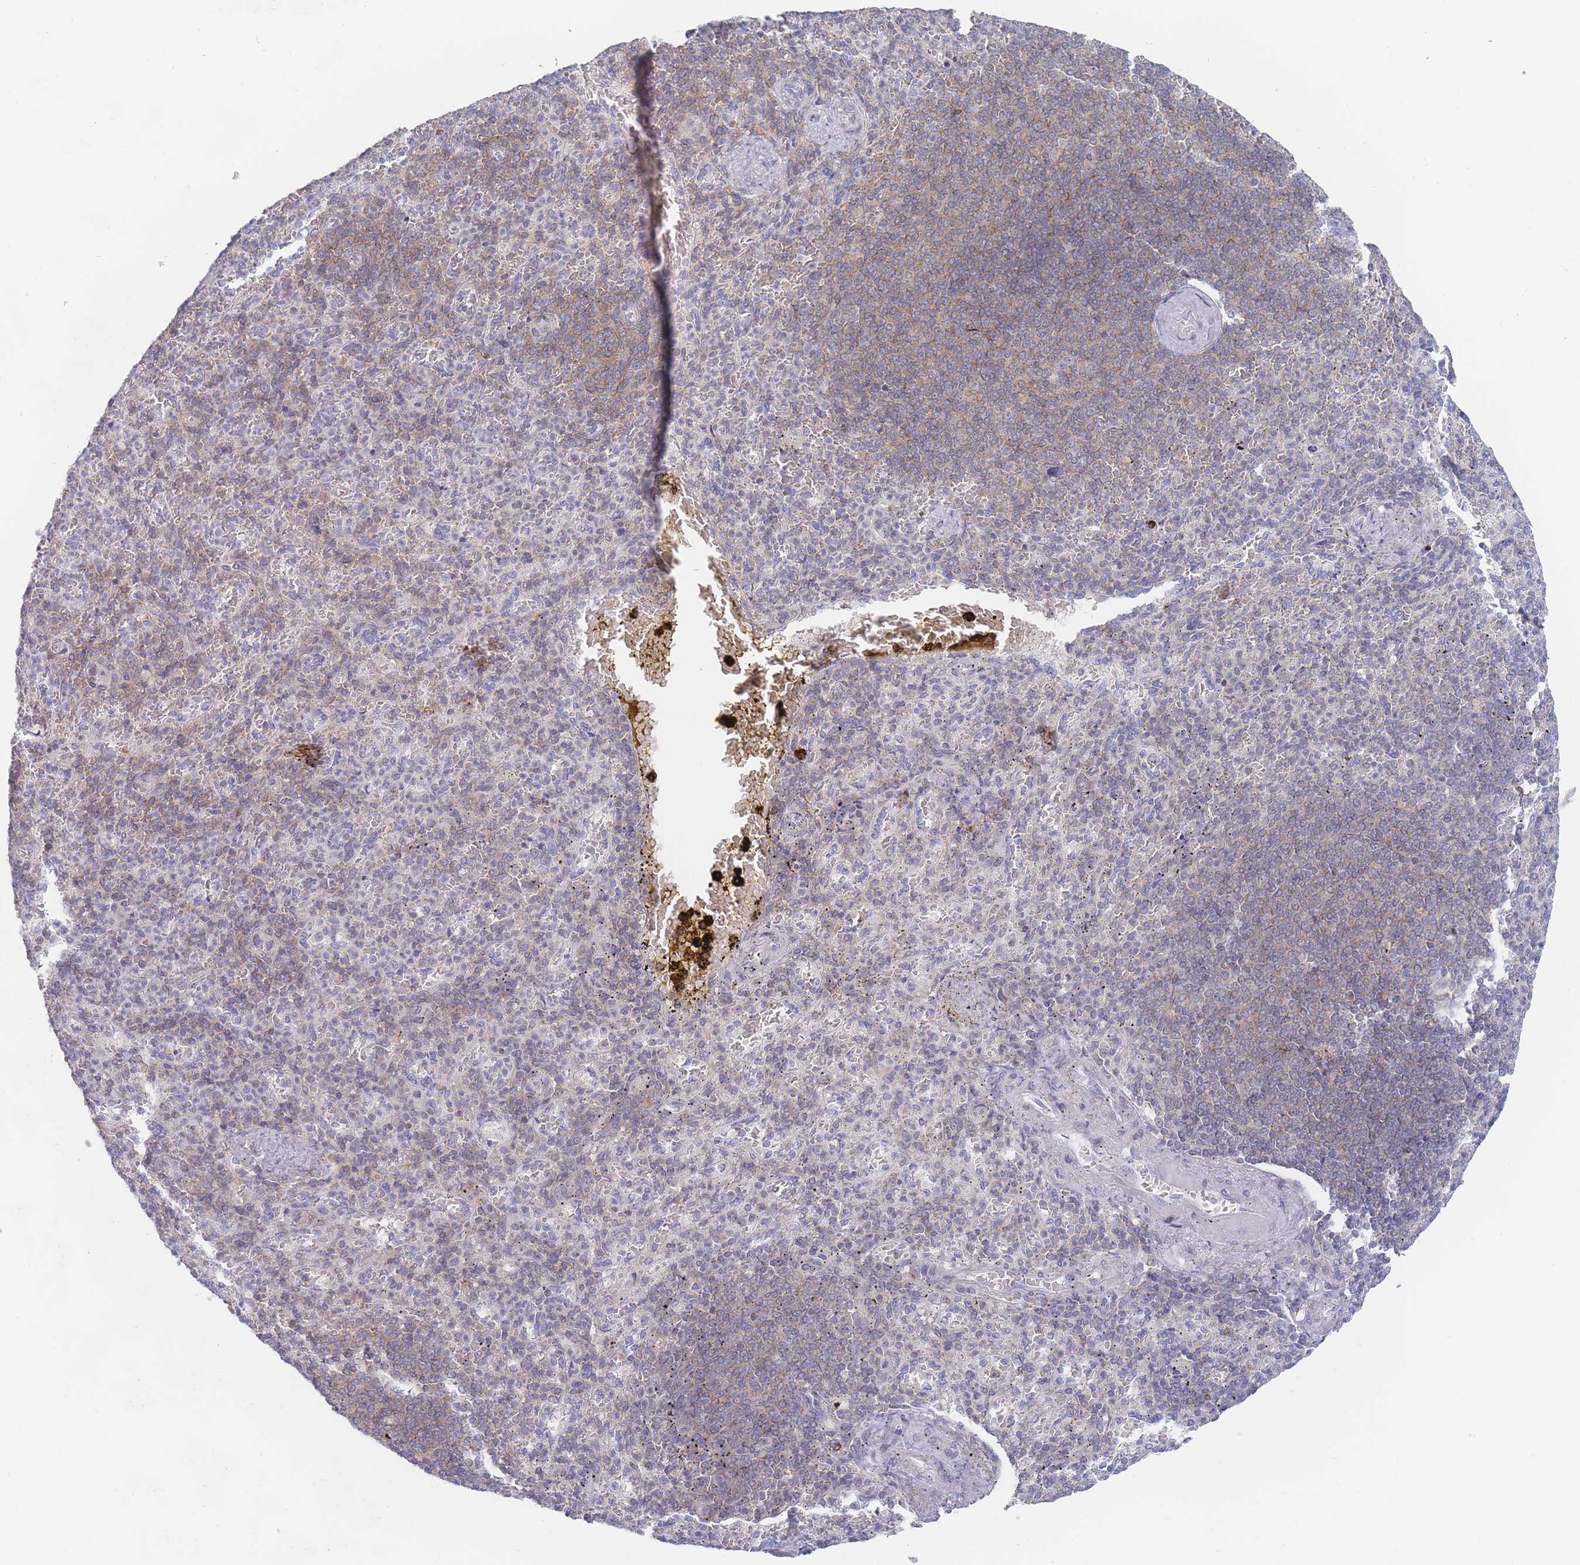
{"staining": {"intensity": "moderate", "quantity": "<25%", "location": "cytoplasmic/membranous"}, "tissue": "spleen", "cell_type": "Cells in red pulp", "image_type": "normal", "snomed": [{"axis": "morphology", "description": "Normal tissue, NOS"}, {"axis": "topography", "description": "Spleen"}], "caption": "Spleen stained with IHC displays moderate cytoplasmic/membranous positivity in approximately <25% of cells in red pulp. The staining was performed using DAB (3,3'-diaminobenzidine) to visualize the protein expression in brown, while the nuclei were stained in blue with hematoxylin (Magnification: 20x).", "gene": "MAP1S", "patient": {"sex": "female", "age": 74}}